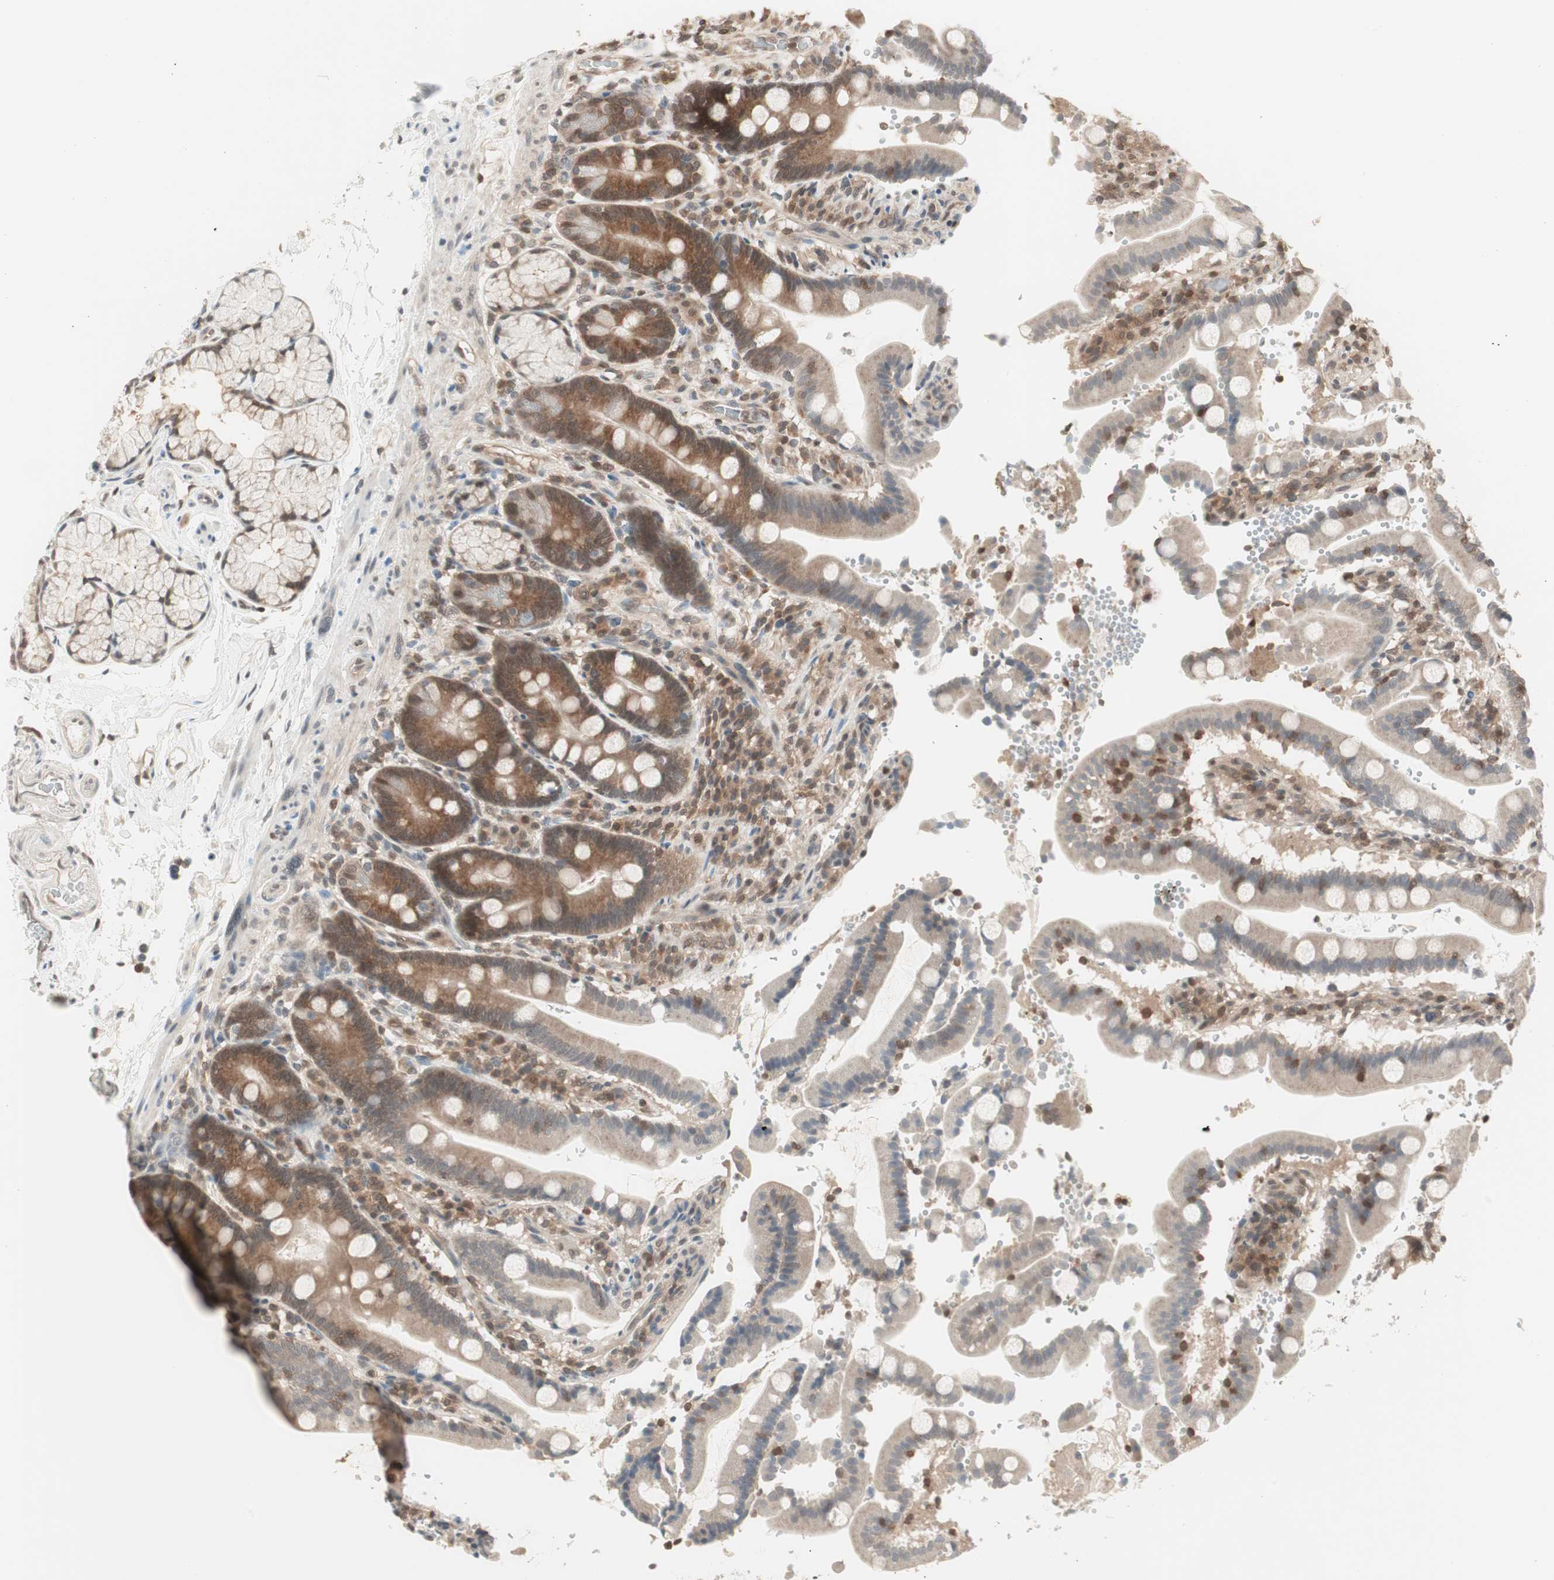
{"staining": {"intensity": "moderate", "quantity": ">75%", "location": "cytoplasmic/membranous"}, "tissue": "duodenum", "cell_type": "Glandular cells", "image_type": "normal", "snomed": [{"axis": "morphology", "description": "Normal tissue, NOS"}, {"axis": "topography", "description": "Small intestine, NOS"}], "caption": "This is an image of immunohistochemistry (IHC) staining of normal duodenum, which shows moderate positivity in the cytoplasmic/membranous of glandular cells.", "gene": "UBE2I", "patient": {"sex": "female", "age": 71}}